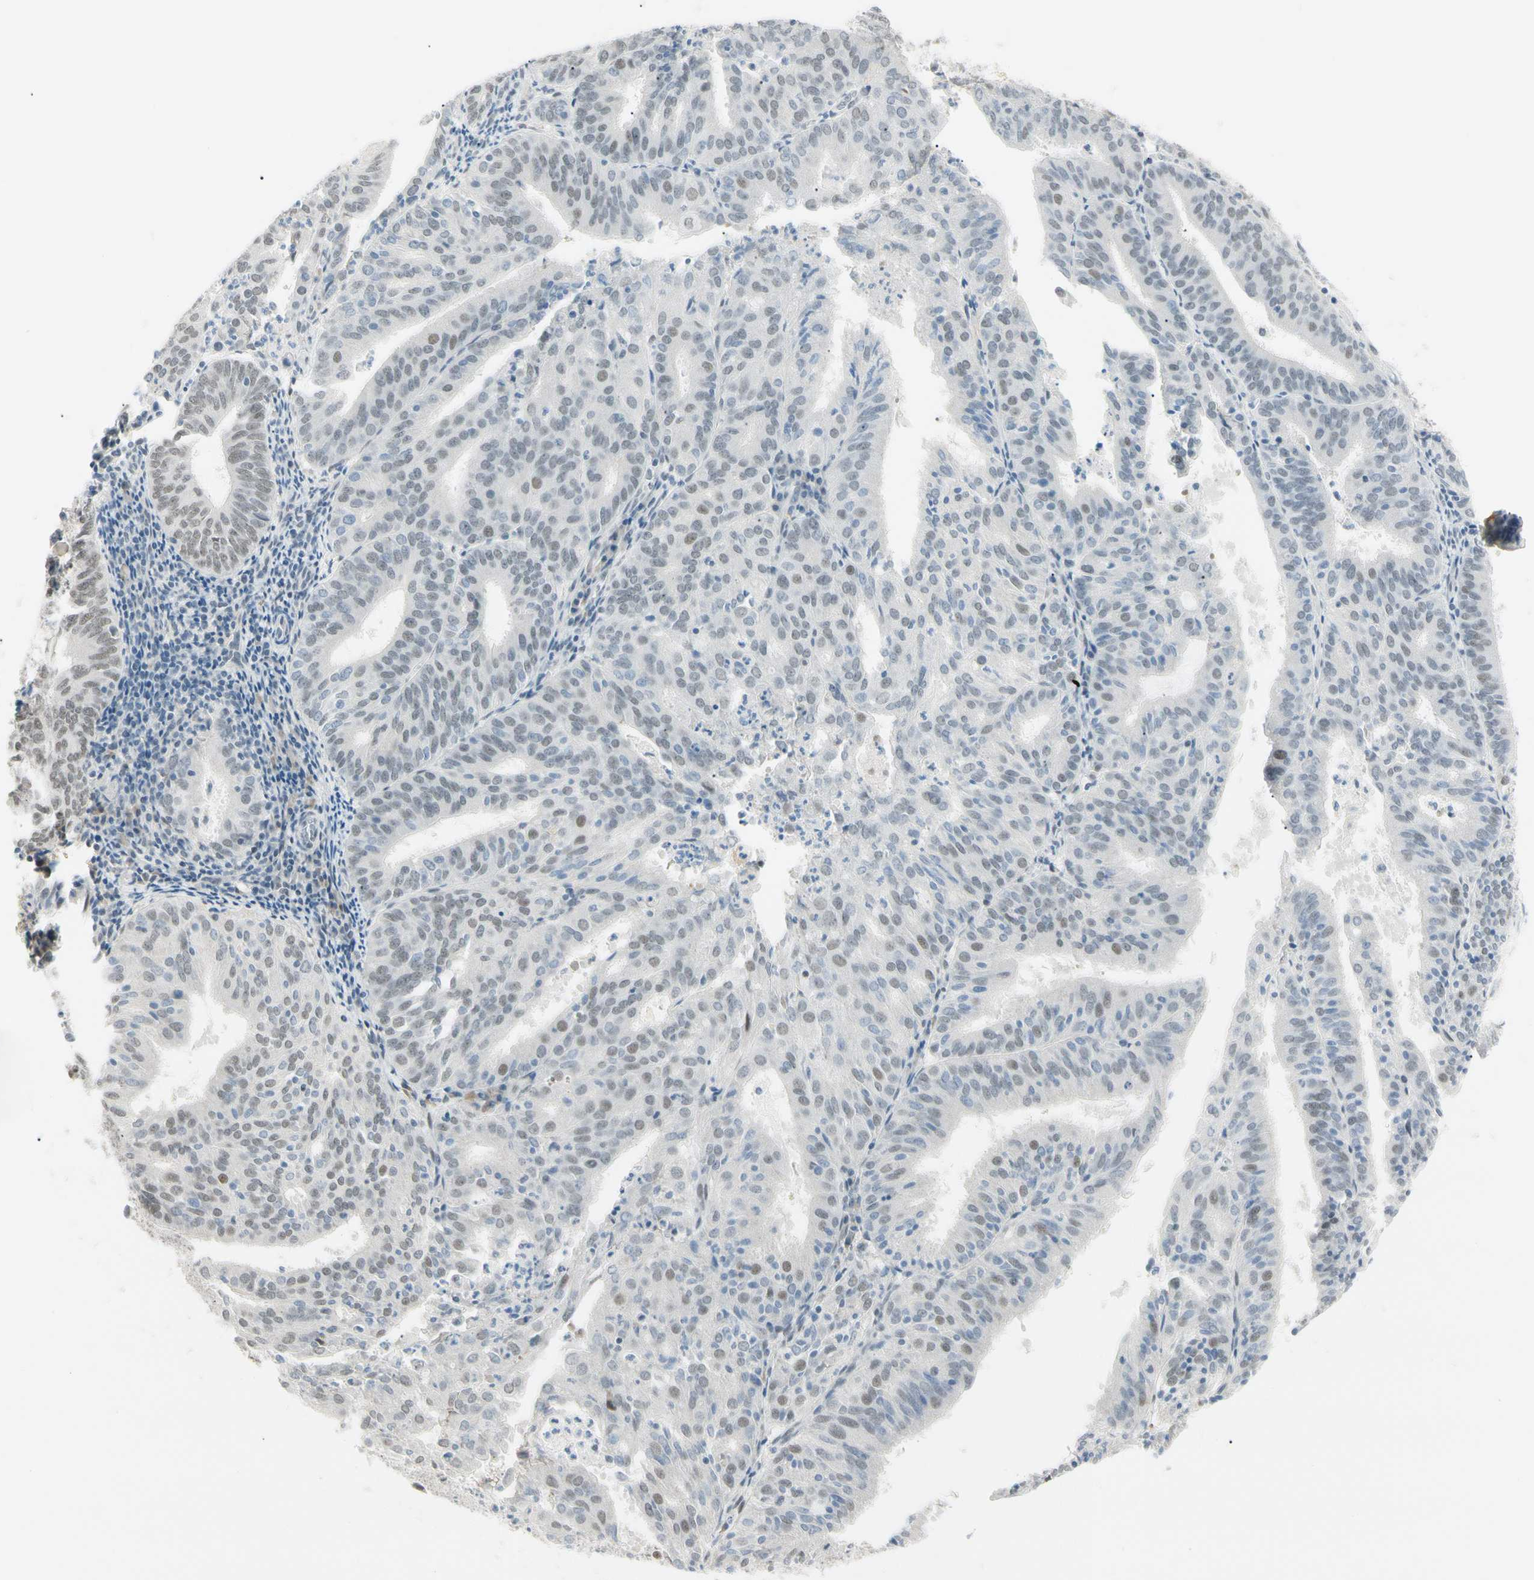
{"staining": {"intensity": "weak", "quantity": "25%-75%", "location": "nuclear"}, "tissue": "endometrial cancer", "cell_type": "Tumor cells", "image_type": "cancer", "snomed": [{"axis": "morphology", "description": "Adenocarcinoma, NOS"}, {"axis": "topography", "description": "Uterus"}], "caption": "Weak nuclear staining for a protein is seen in about 25%-75% of tumor cells of endometrial cancer (adenocarcinoma) using immunohistochemistry (IHC).", "gene": "ASPN", "patient": {"sex": "female", "age": 60}}